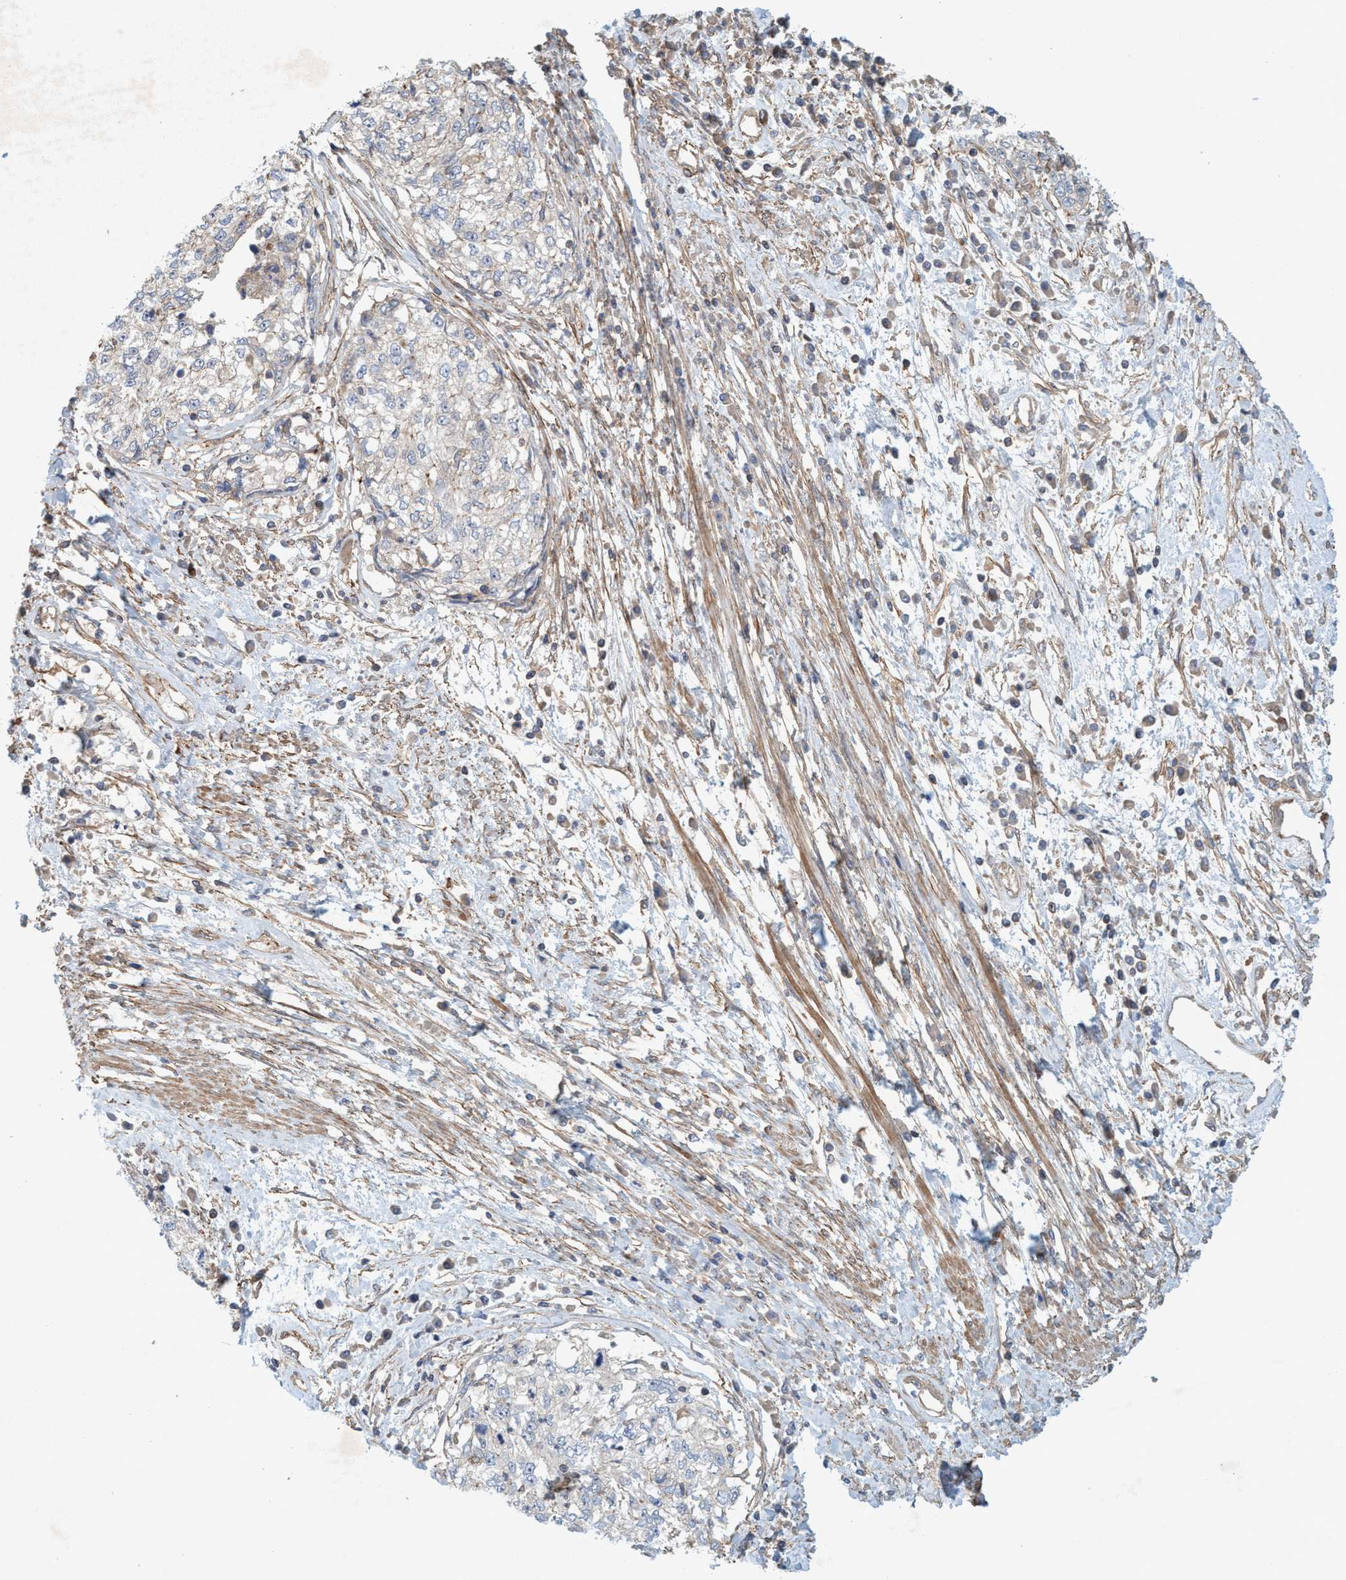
{"staining": {"intensity": "negative", "quantity": "none", "location": "none"}, "tissue": "cervical cancer", "cell_type": "Tumor cells", "image_type": "cancer", "snomed": [{"axis": "morphology", "description": "Squamous cell carcinoma, NOS"}, {"axis": "topography", "description": "Cervix"}], "caption": "Human cervical cancer stained for a protein using IHC reveals no positivity in tumor cells.", "gene": "SPECC1", "patient": {"sex": "female", "age": 57}}